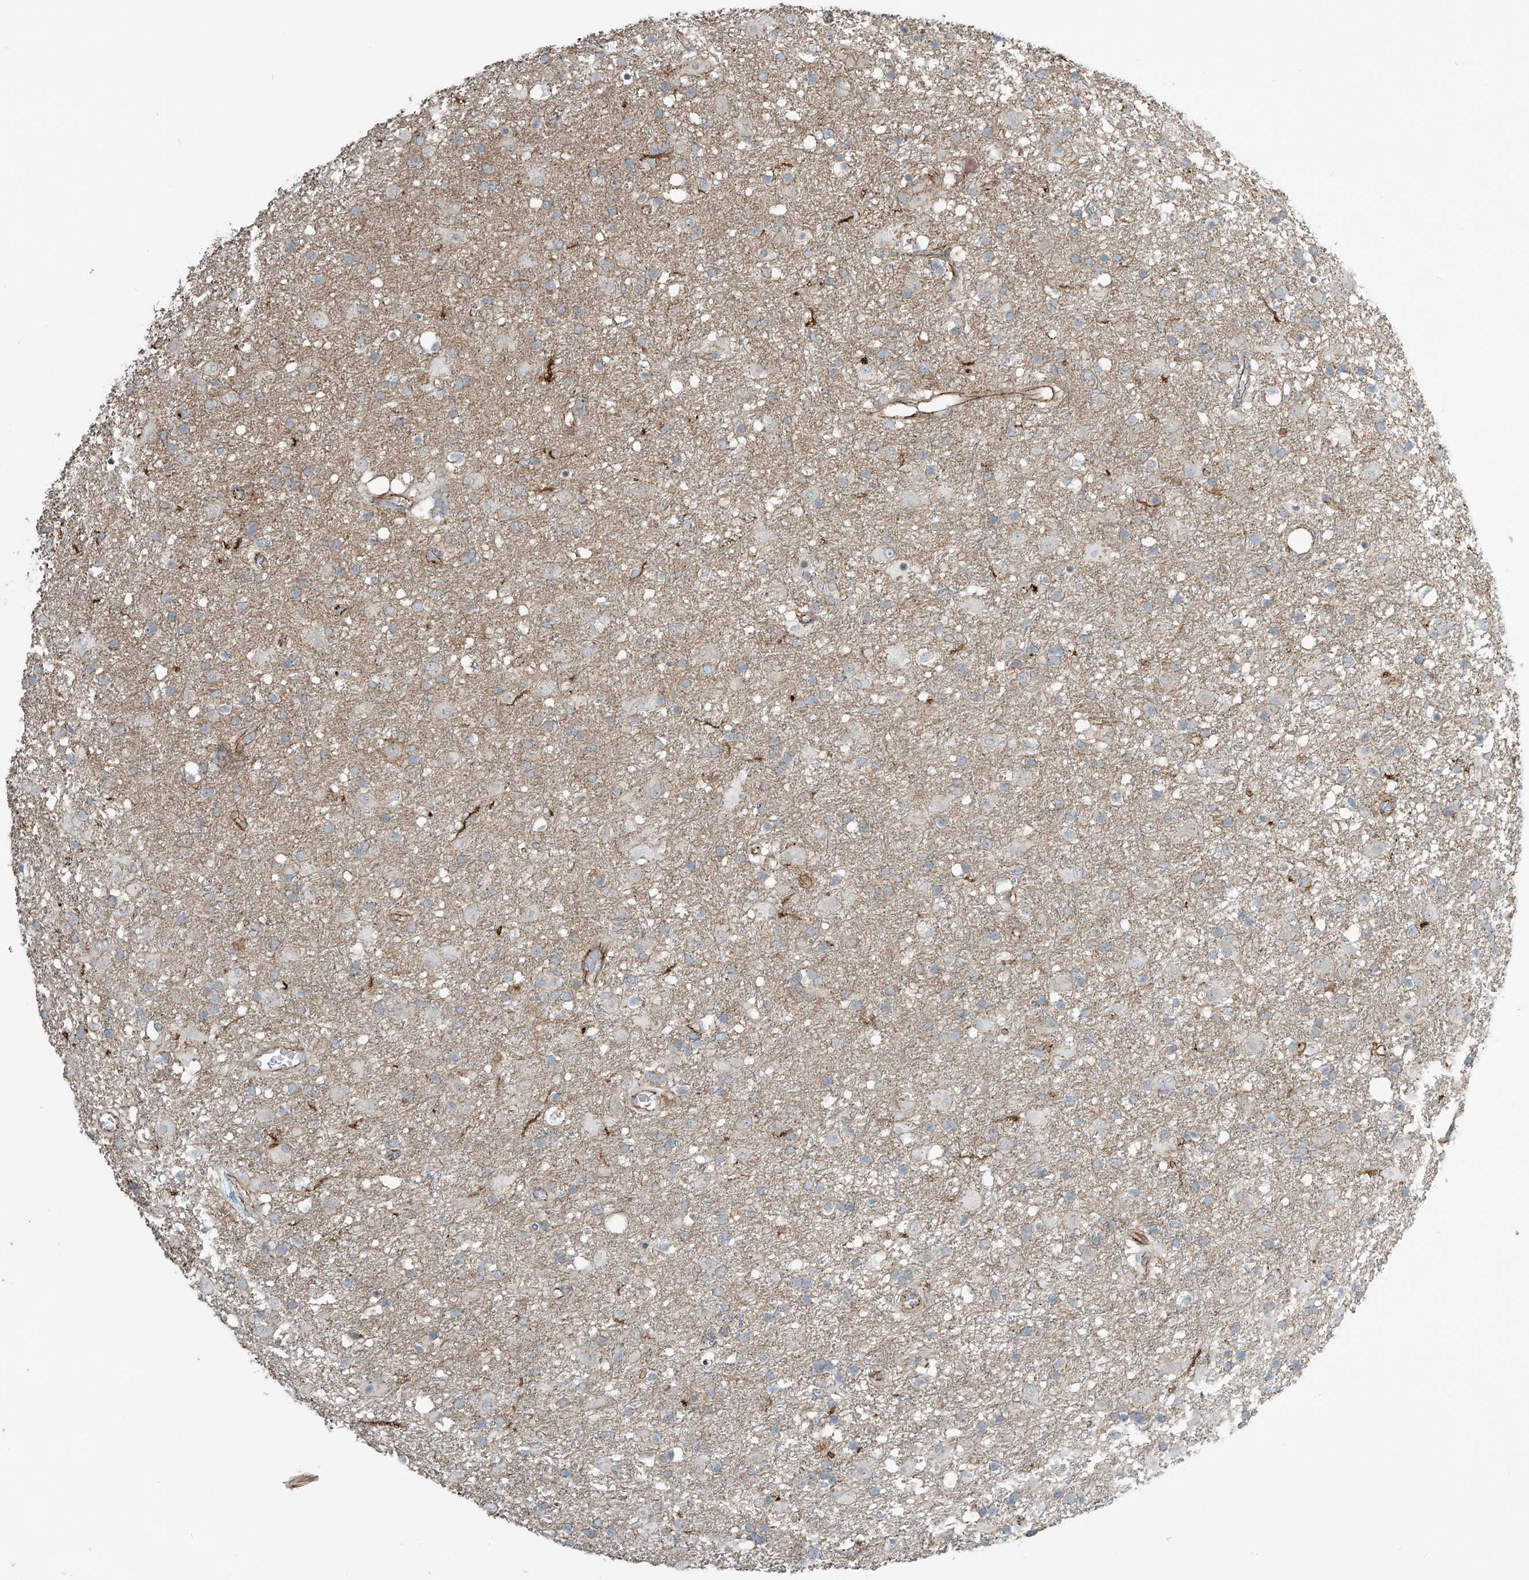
{"staining": {"intensity": "negative", "quantity": "none", "location": "none"}, "tissue": "glioma", "cell_type": "Tumor cells", "image_type": "cancer", "snomed": [{"axis": "morphology", "description": "Glioma, malignant, Low grade"}, {"axis": "topography", "description": "Brain"}], "caption": "Human malignant low-grade glioma stained for a protein using immunohistochemistry shows no expression in tumor cells.", "gene": "SLC9A2", "patient": {"sex": "male", "age": 65}}